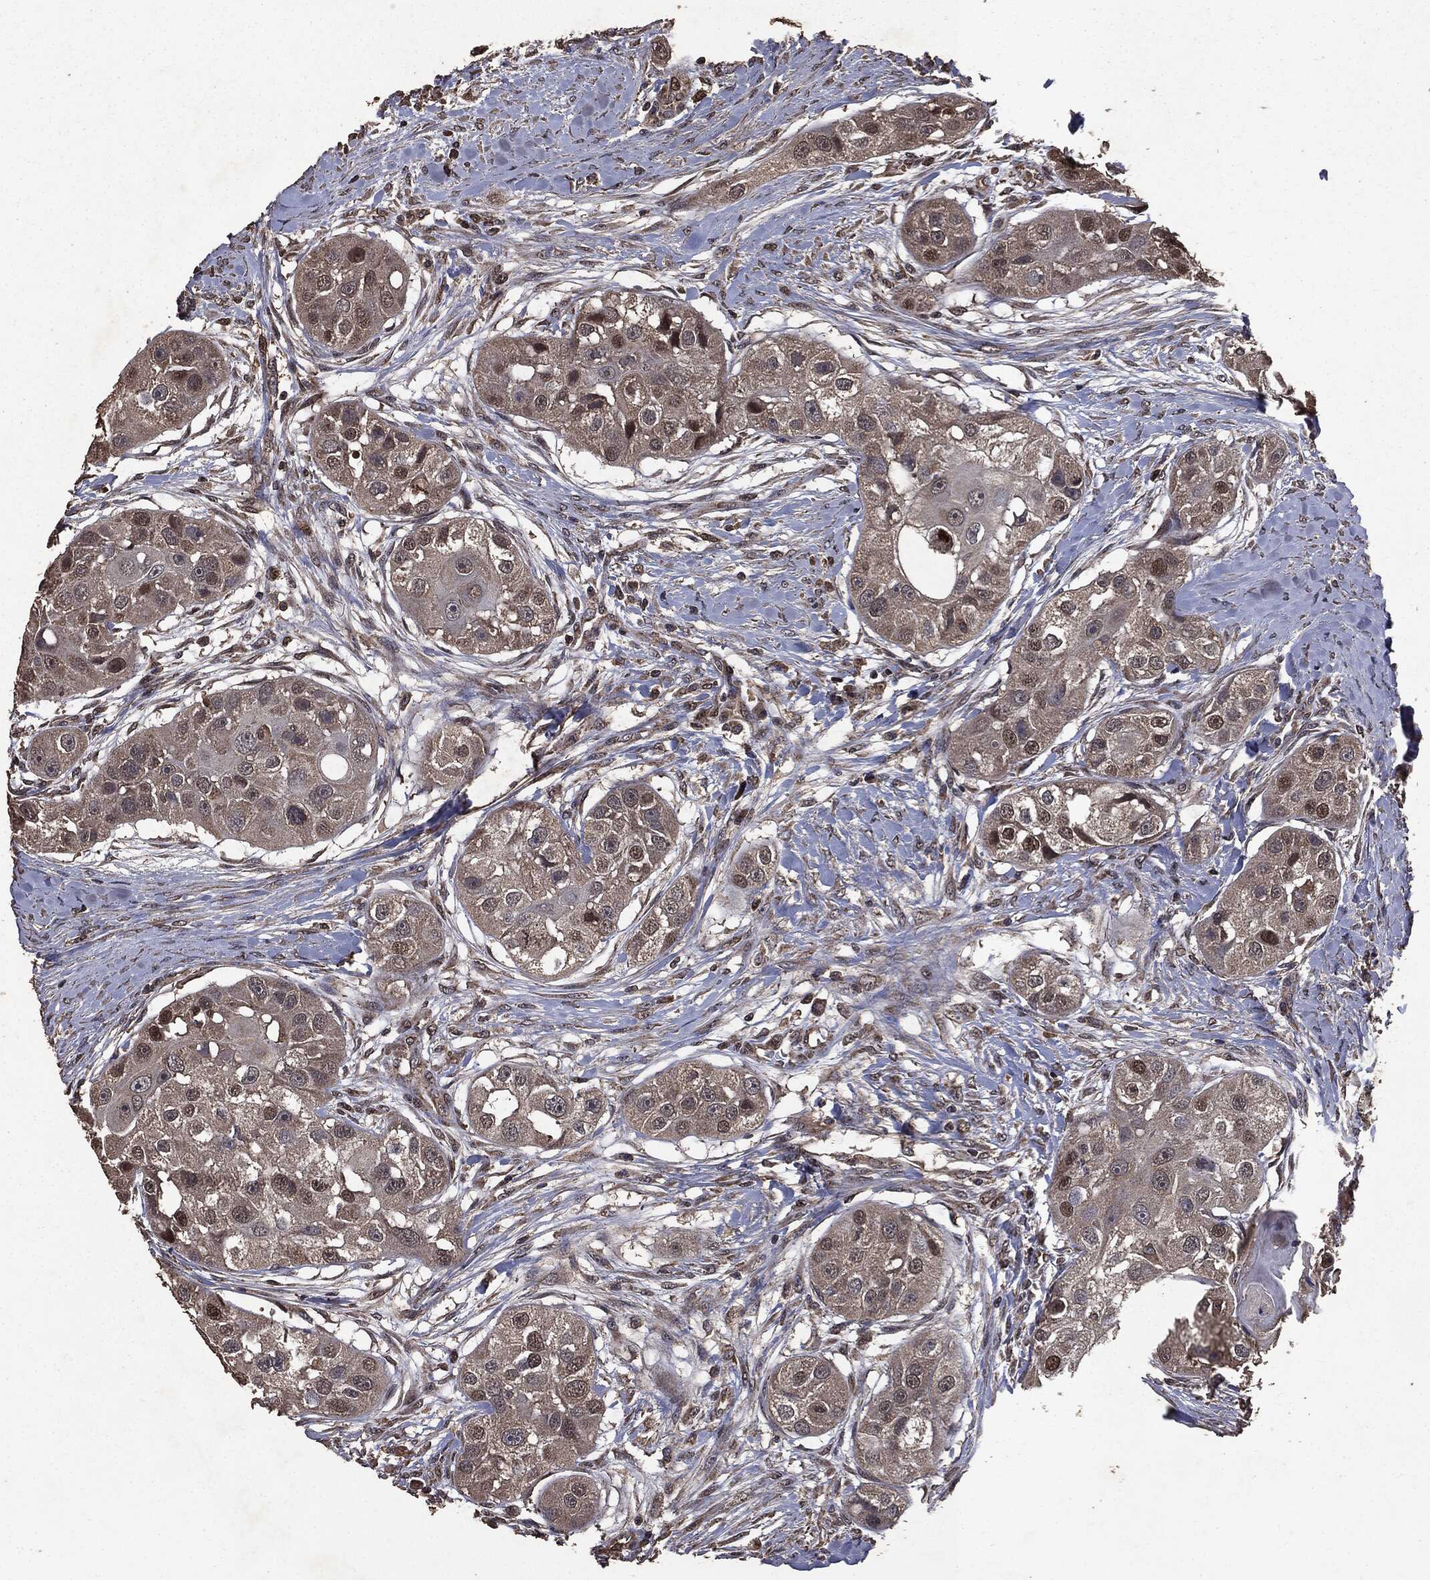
{"staining": {"intensity": "moderate", "quantity": "<25%", "location": "nuclear"}, "tissue": "head and neck cancer", "cell_type": "Tumor cells", "image_type": "cancer", "snomed": [{"axis": "morphology", "description": "Normal tissue, NOS"}, {"axis": "morphology", "description": "Squamous cell carcinoma, NOS"}, {"axis": "topography", "description": "Skeletal muscle"}, {"axis": "topography", "description": "Head-Neck"}], "caption": "Human squamous cell carcinoma (head and neck) stained for a protein (brown) exhibits moderate nuclear positive expression in about <25% of tumor cells.", "gene": "PPP6R2", "patient": {"sex": "male", "age": 51}}